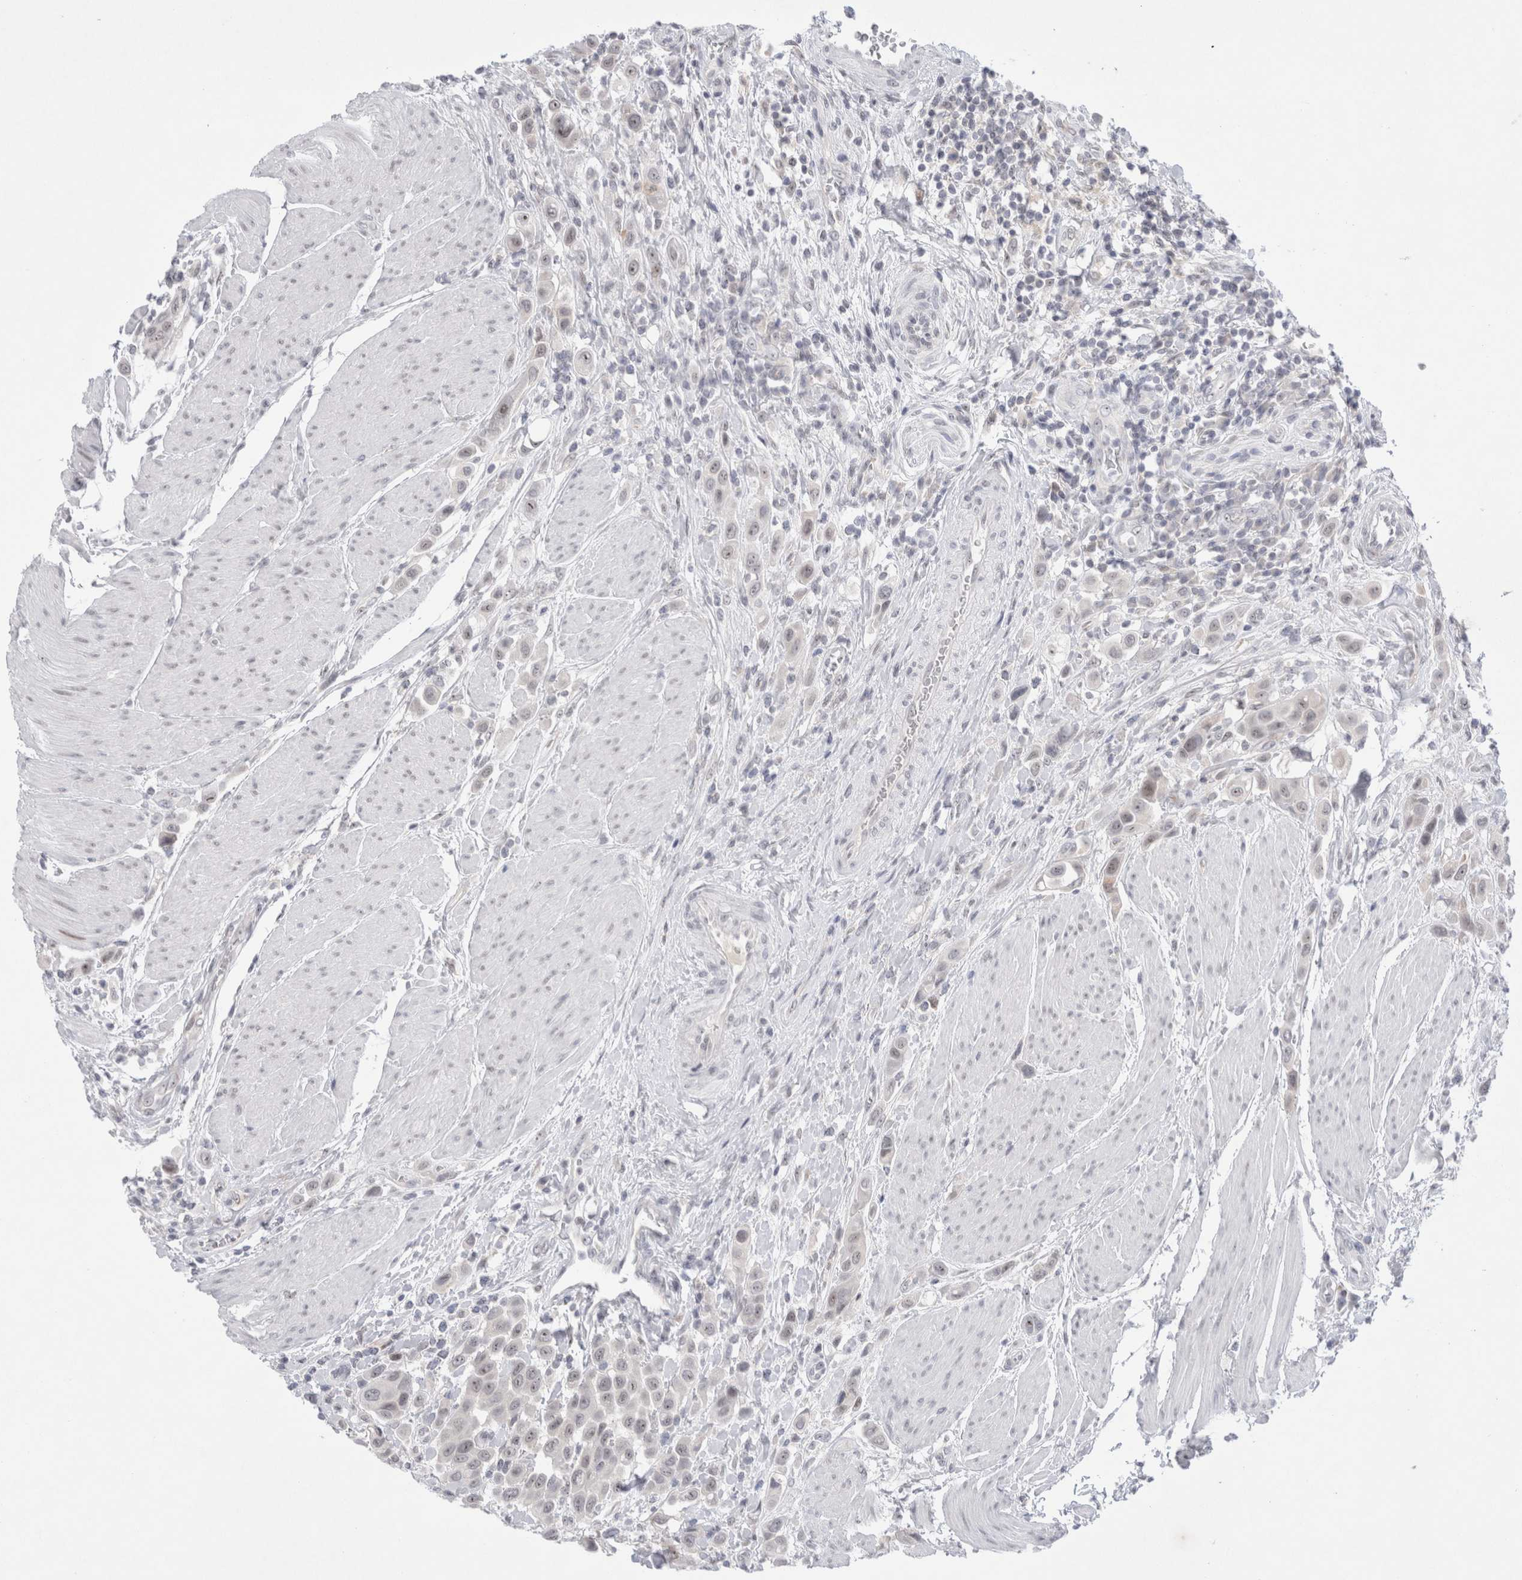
{"staining": {"intensity": "weak", "quantity": "25%-75%", "location": "nuclear"}, "tissue": "urothelial cancer", "cell_type": "Tumor cells", "image_type": "cancer", "snomed": [{"axis": "morphology", "description": "Urothelial carcinoma, High grade"}, {"axis": "topography", "description": "Urinary bladder"}], "caption": "Protein staining of urothelial cancer tissue reveals weak nuclear expression in approximately 25%-75% of tumor cells.", "gene": "CERS5", "patient": {"sex": "male", "age": 50}}